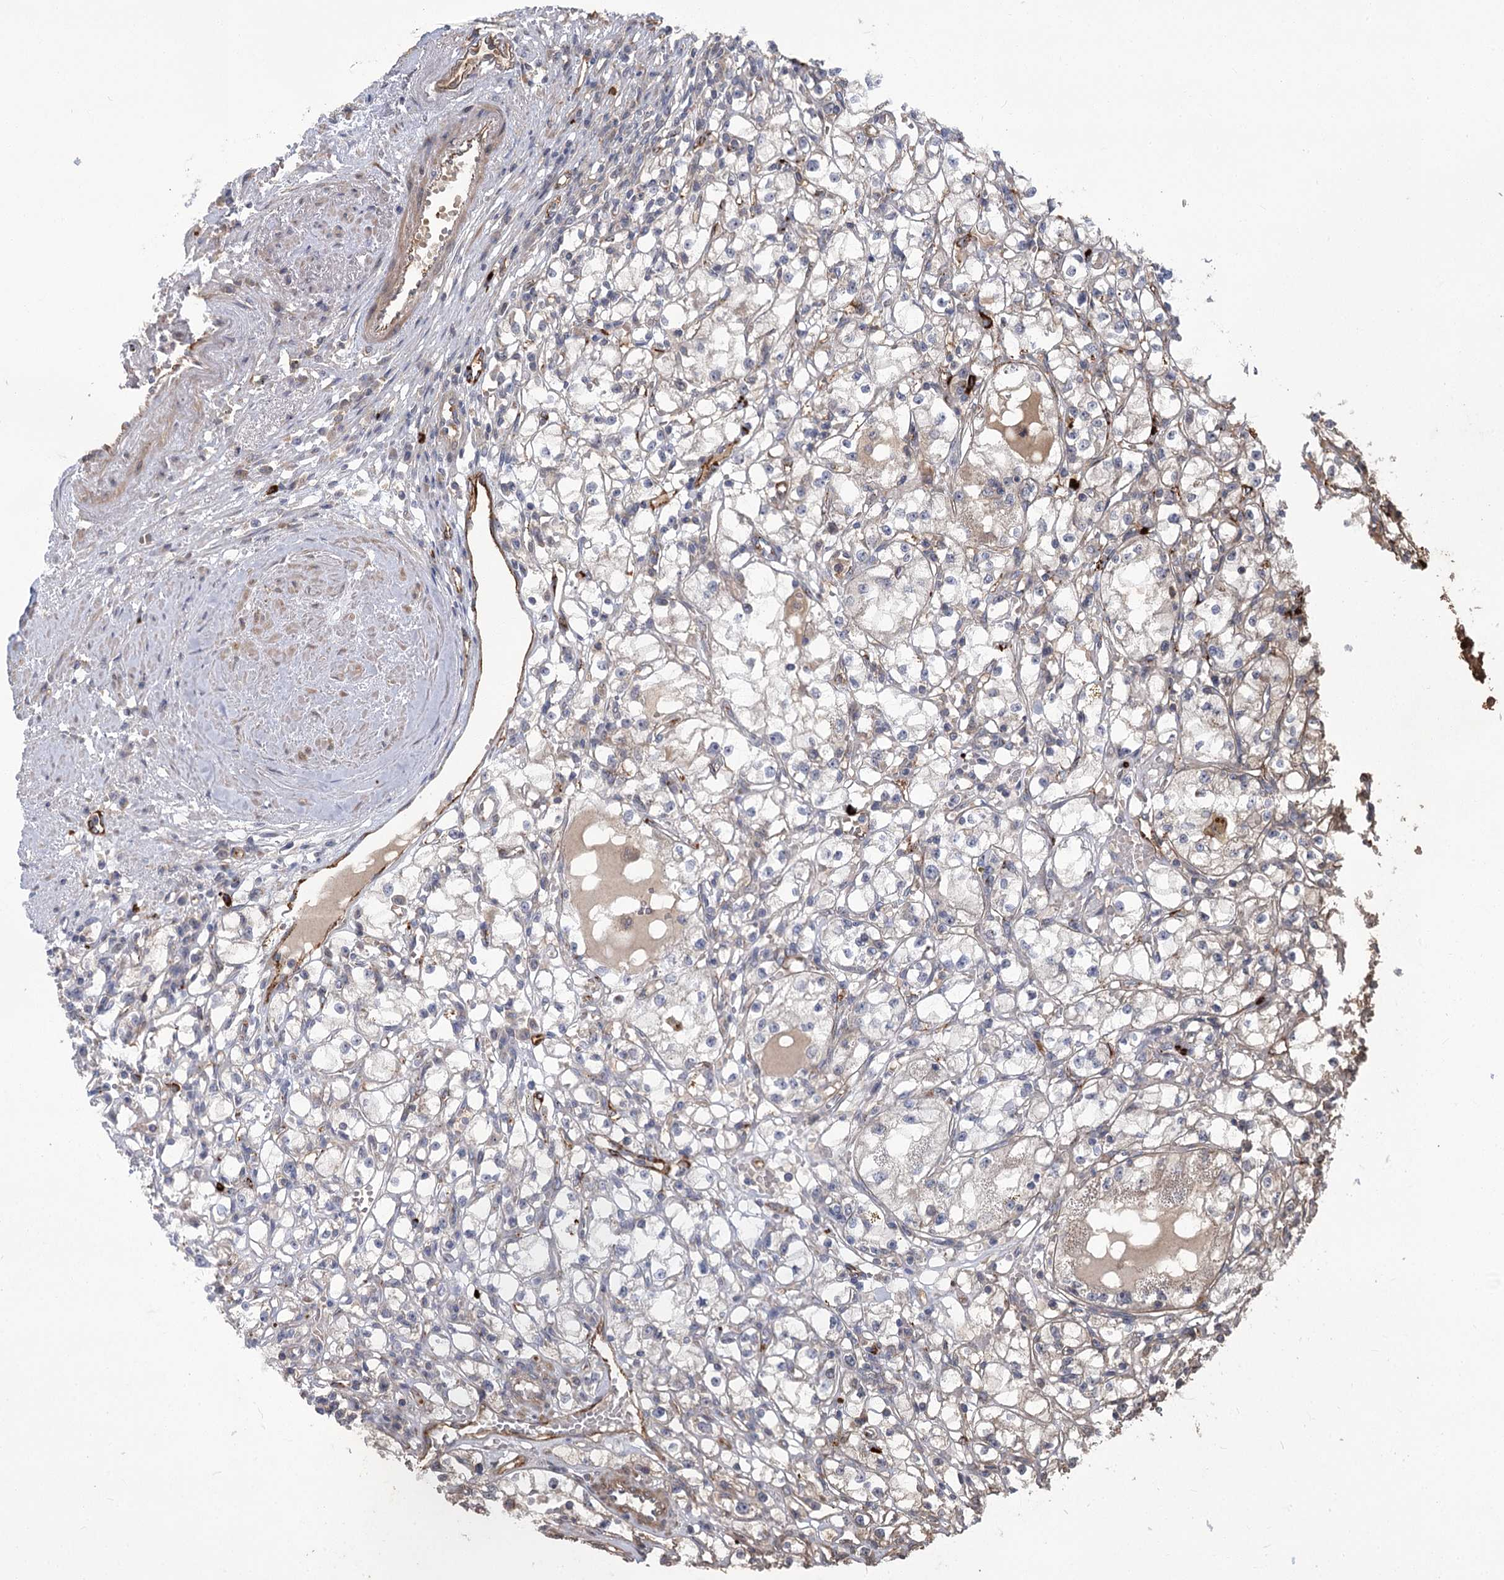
{"staining": {"intensity": "negative", "quantity": "none", "location": "none"}, "tissue": "renal cancer", "cell_type": "Tumor cells", "image_type": "cancer", "snomed": [{"axis": "morphology", "description": "Adenocarcinoma, NOS"}, {"axis": "topography", "description": "Kidney"}], "caption": "DAB (3,3'-diaminobenzidine) immunohistochemical staining of human renal adenocarcinoma demonstrates no significant expression in tumor cells.", "gene": "CARD19", "patient": {"sex": "male", "age": 56}}